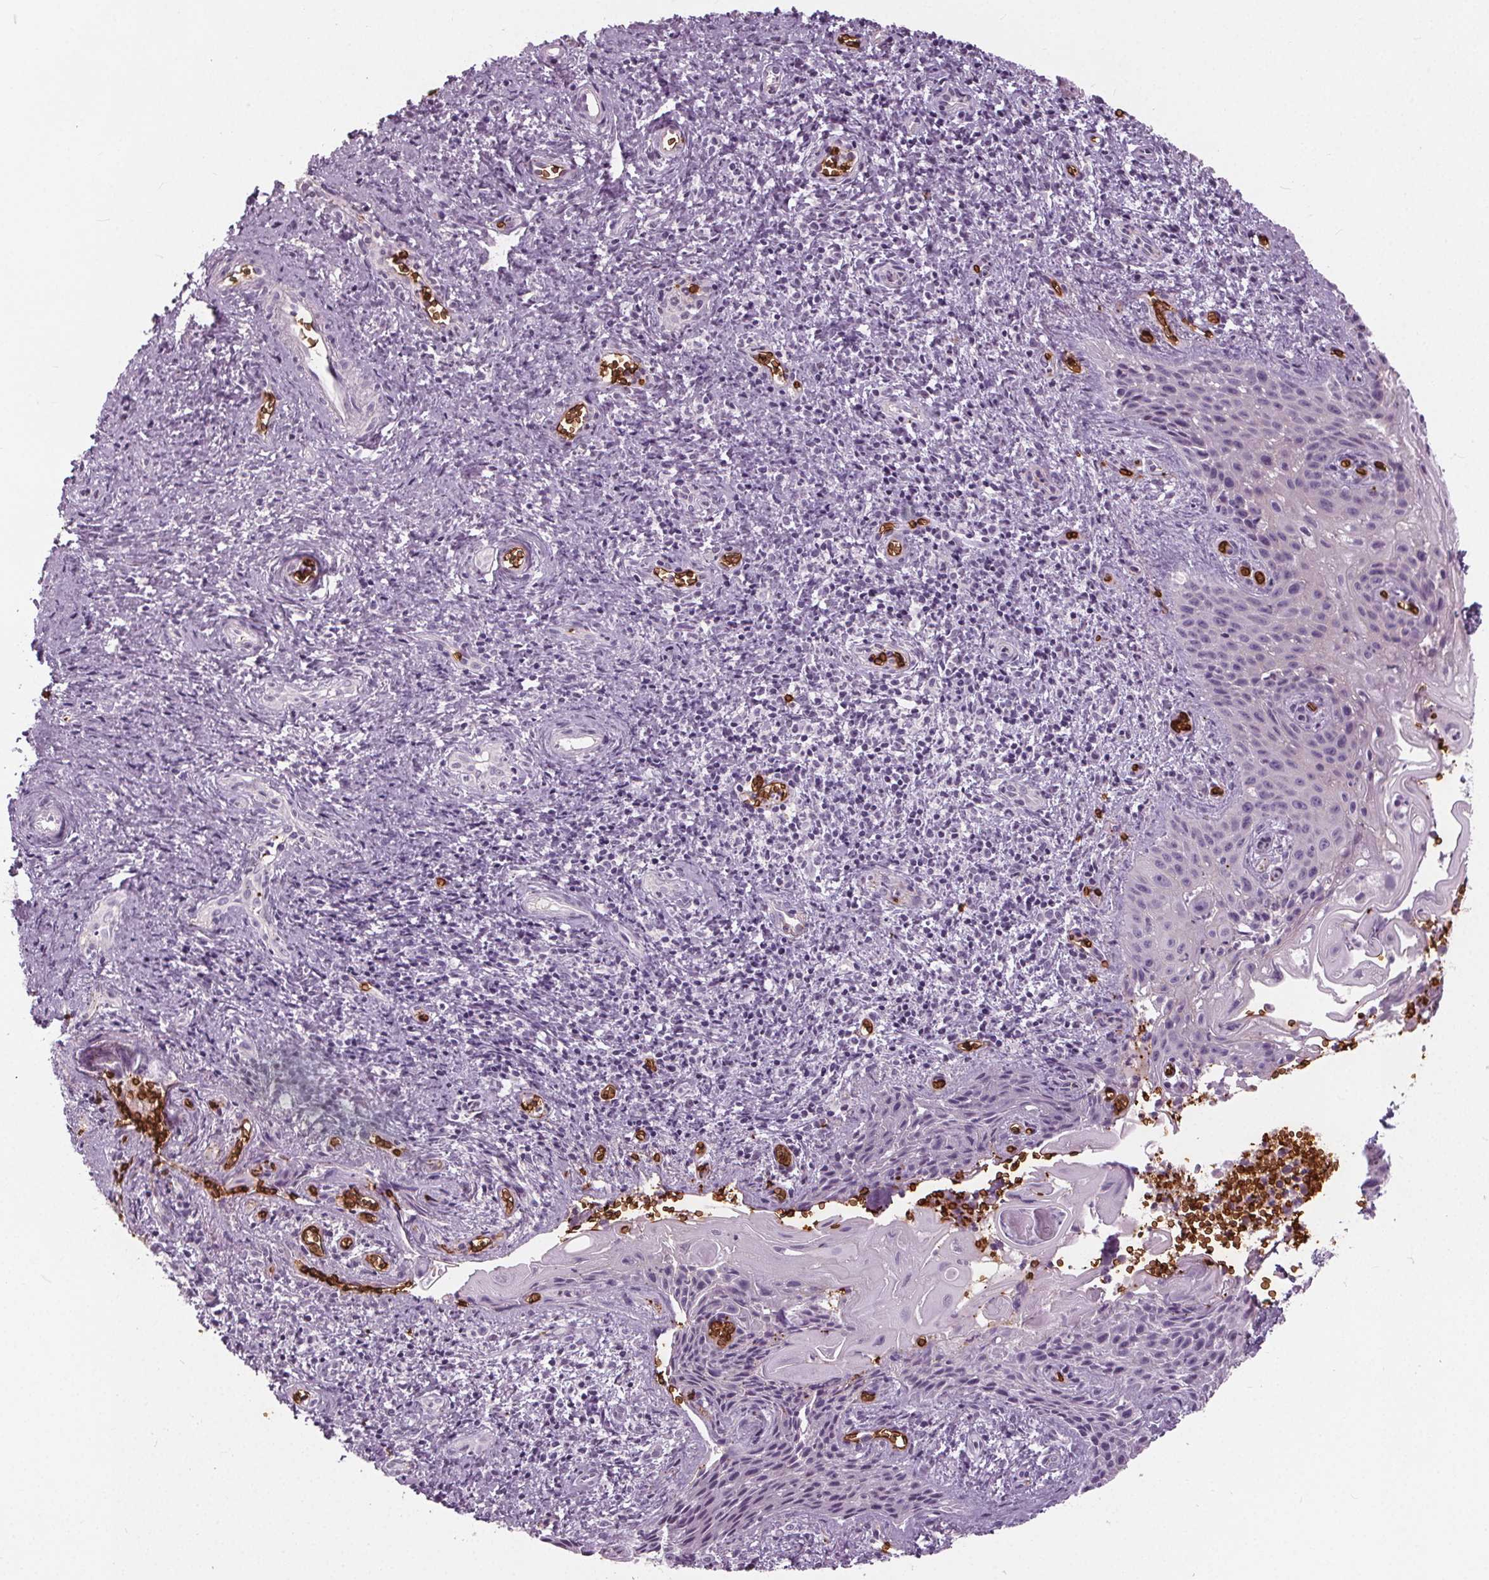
{"staining": {"intensity": "negative", "quantity": "none", "location": "none"}, "tissue": "cervical cancer", "cell_type": "Tumor cells", "image_type": "cancer", "snomed": [{"axis": "morphology", "description": "Squamous cell carcinoma, NOS"}, {"axis": "topography", "description": "Cervix"}], "caption": "IHC of cervical cancer (squamous cell carcinoma) demonstrates no staining in tumor cells.", "gene": "SLC4A1", "patient": {"sex": "female", "age": 30}}